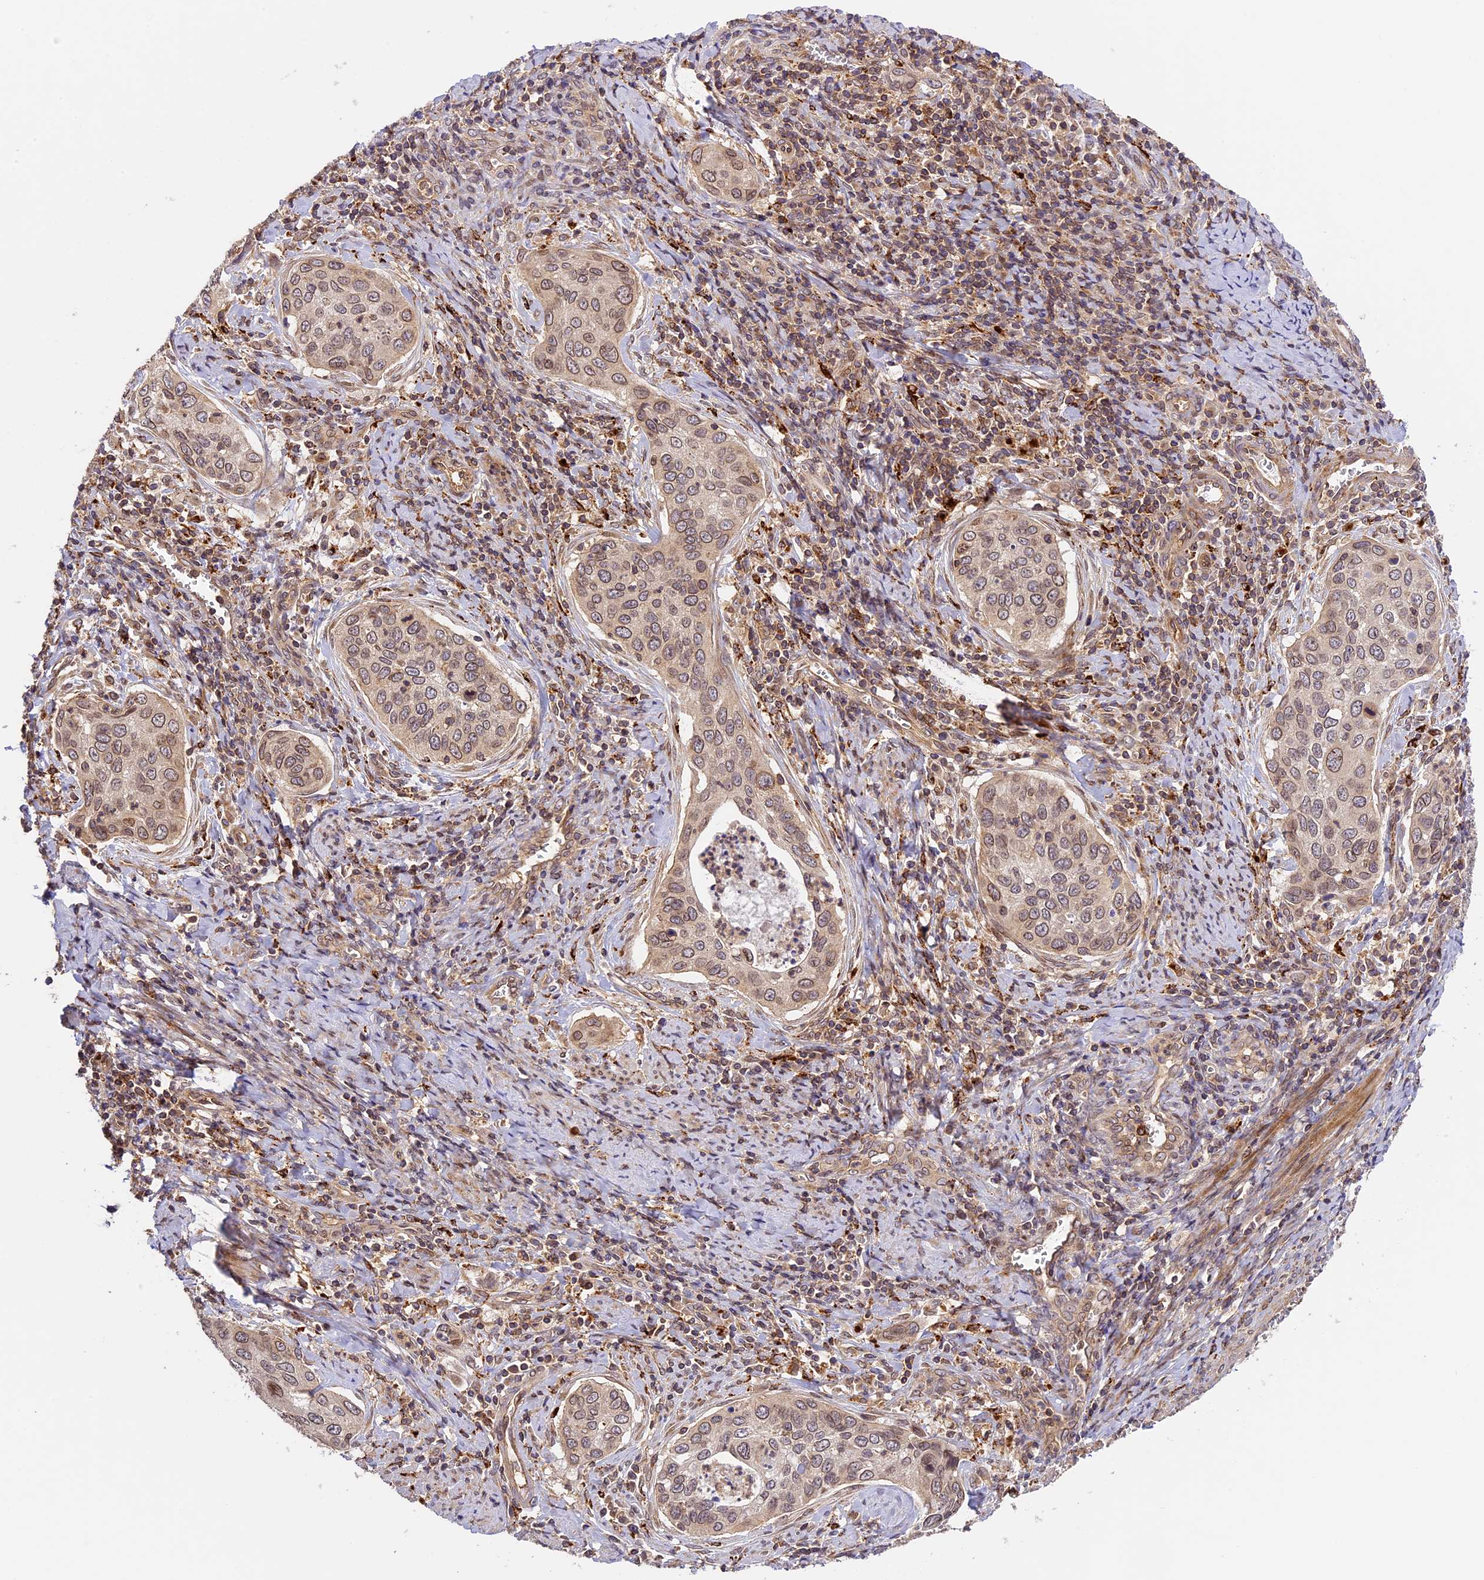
{"staining": {"intensity": "weak", "quantity": ">75%", "location": "cytoplasmic/membranous,nuclear"}, "tissue": "cervical cancer", "cell_type": "Tumor cells", "image_type": "cancer", "snomed": [{"axis": "morphology", "description": "Squamous cell carcinoma, NOS"}, {"axis": "topography", "description": "Cervix"}], "caption": "A brown stain highlights weak cytoplasmic/membranous and nuclear expression of a protein in cervical squamous cell carcinoma tumor cells.", "gene": "DGKH", "patient": {"sex": "female", "age": 53}}